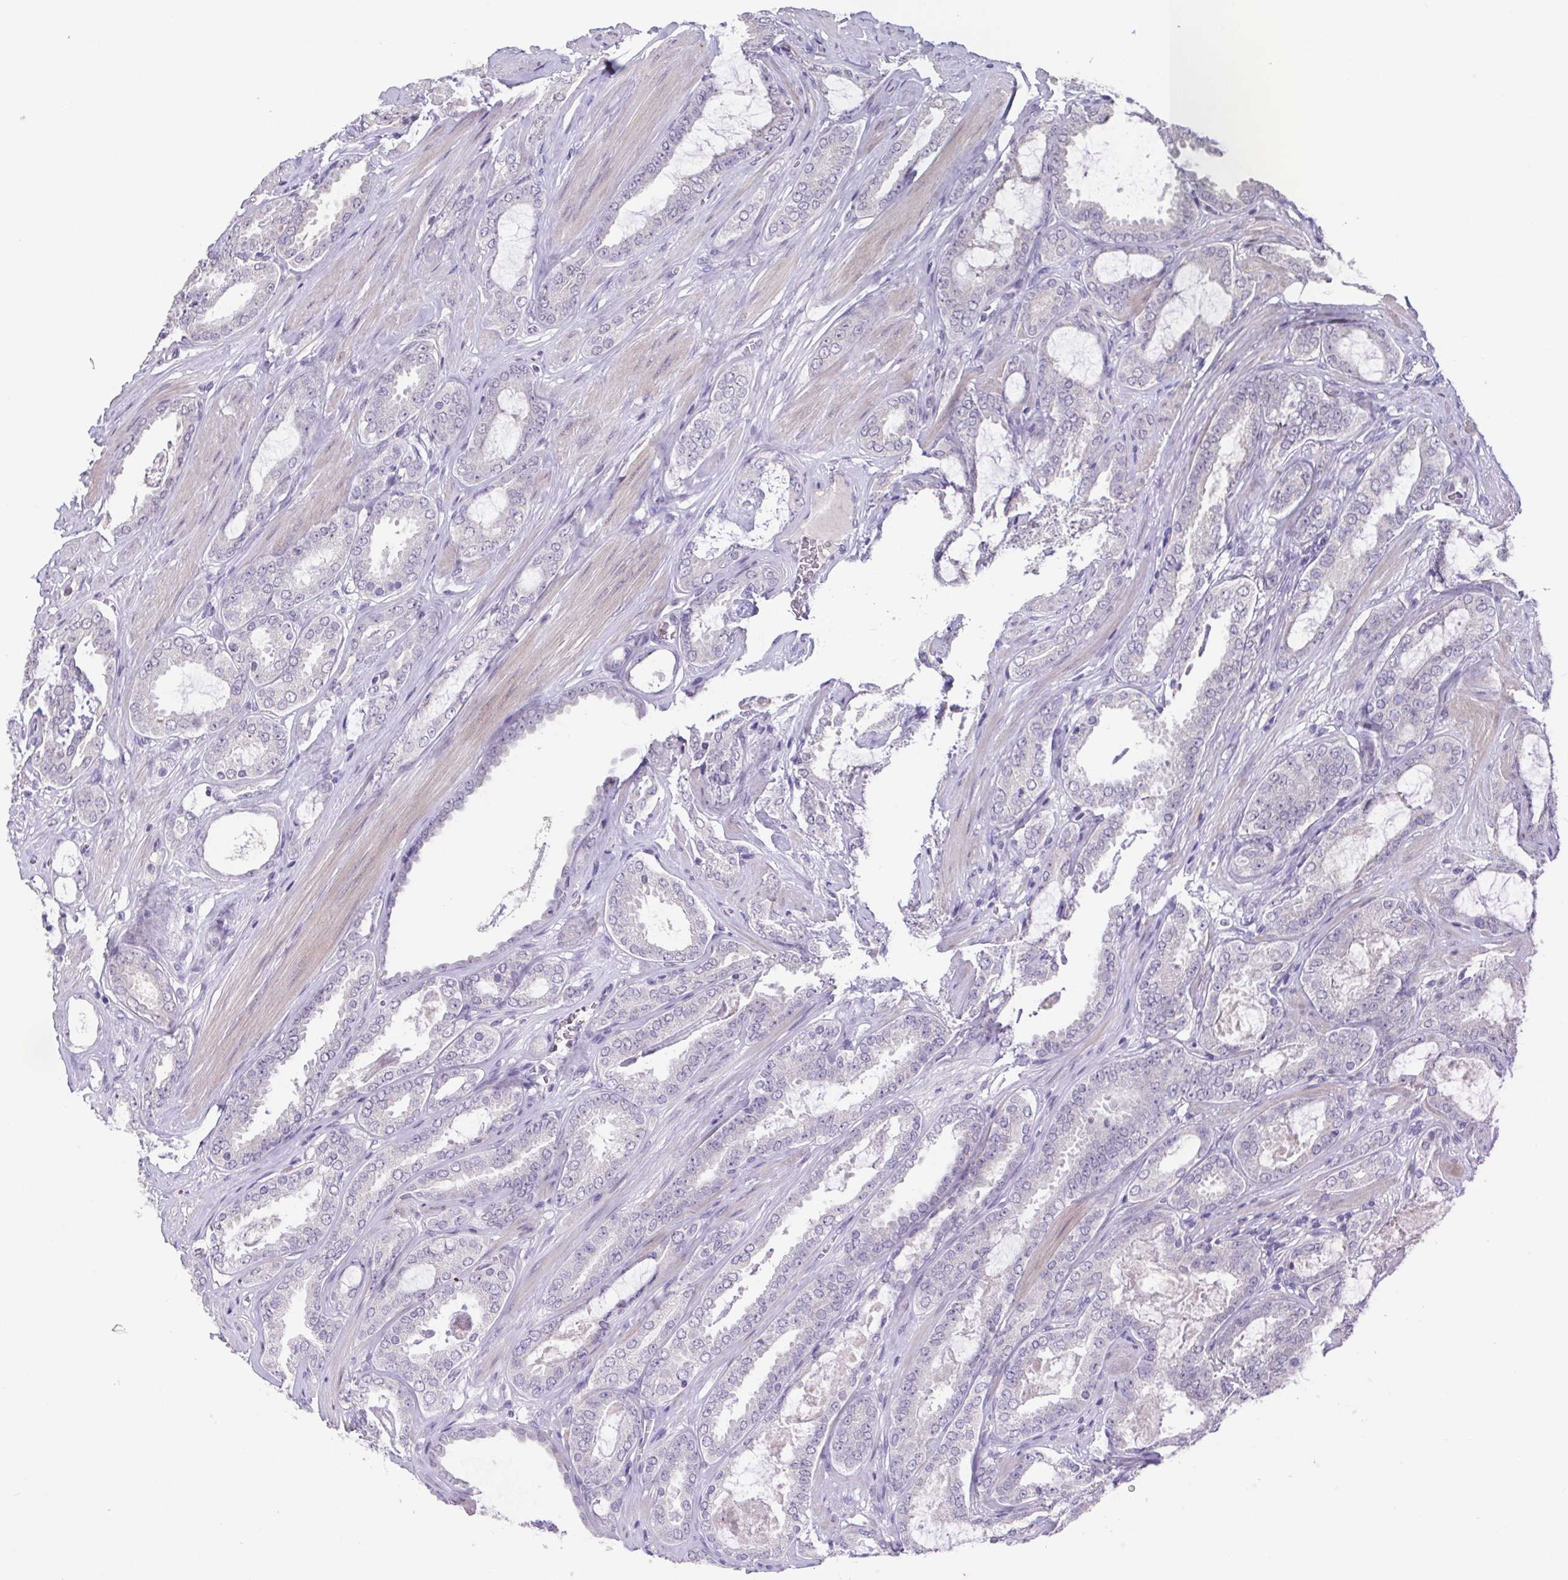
{"staining": {"intensity": "negative", "quantity": "none", "location": "none"}, "tissue": "prostate cancer", "cell_type": "Tumor cells", "image_type": "cancer", "snomed": [{"axis": "morphology", "description": "Adenocarcinoma, High grade"}, {"axis": "topography", "description": "Prostate"}], "caption": "Tumor cells show no significant protein expression in prostate cancer.", "gene": "GHRL", "patient": {"sex": "male", "age": 63}}